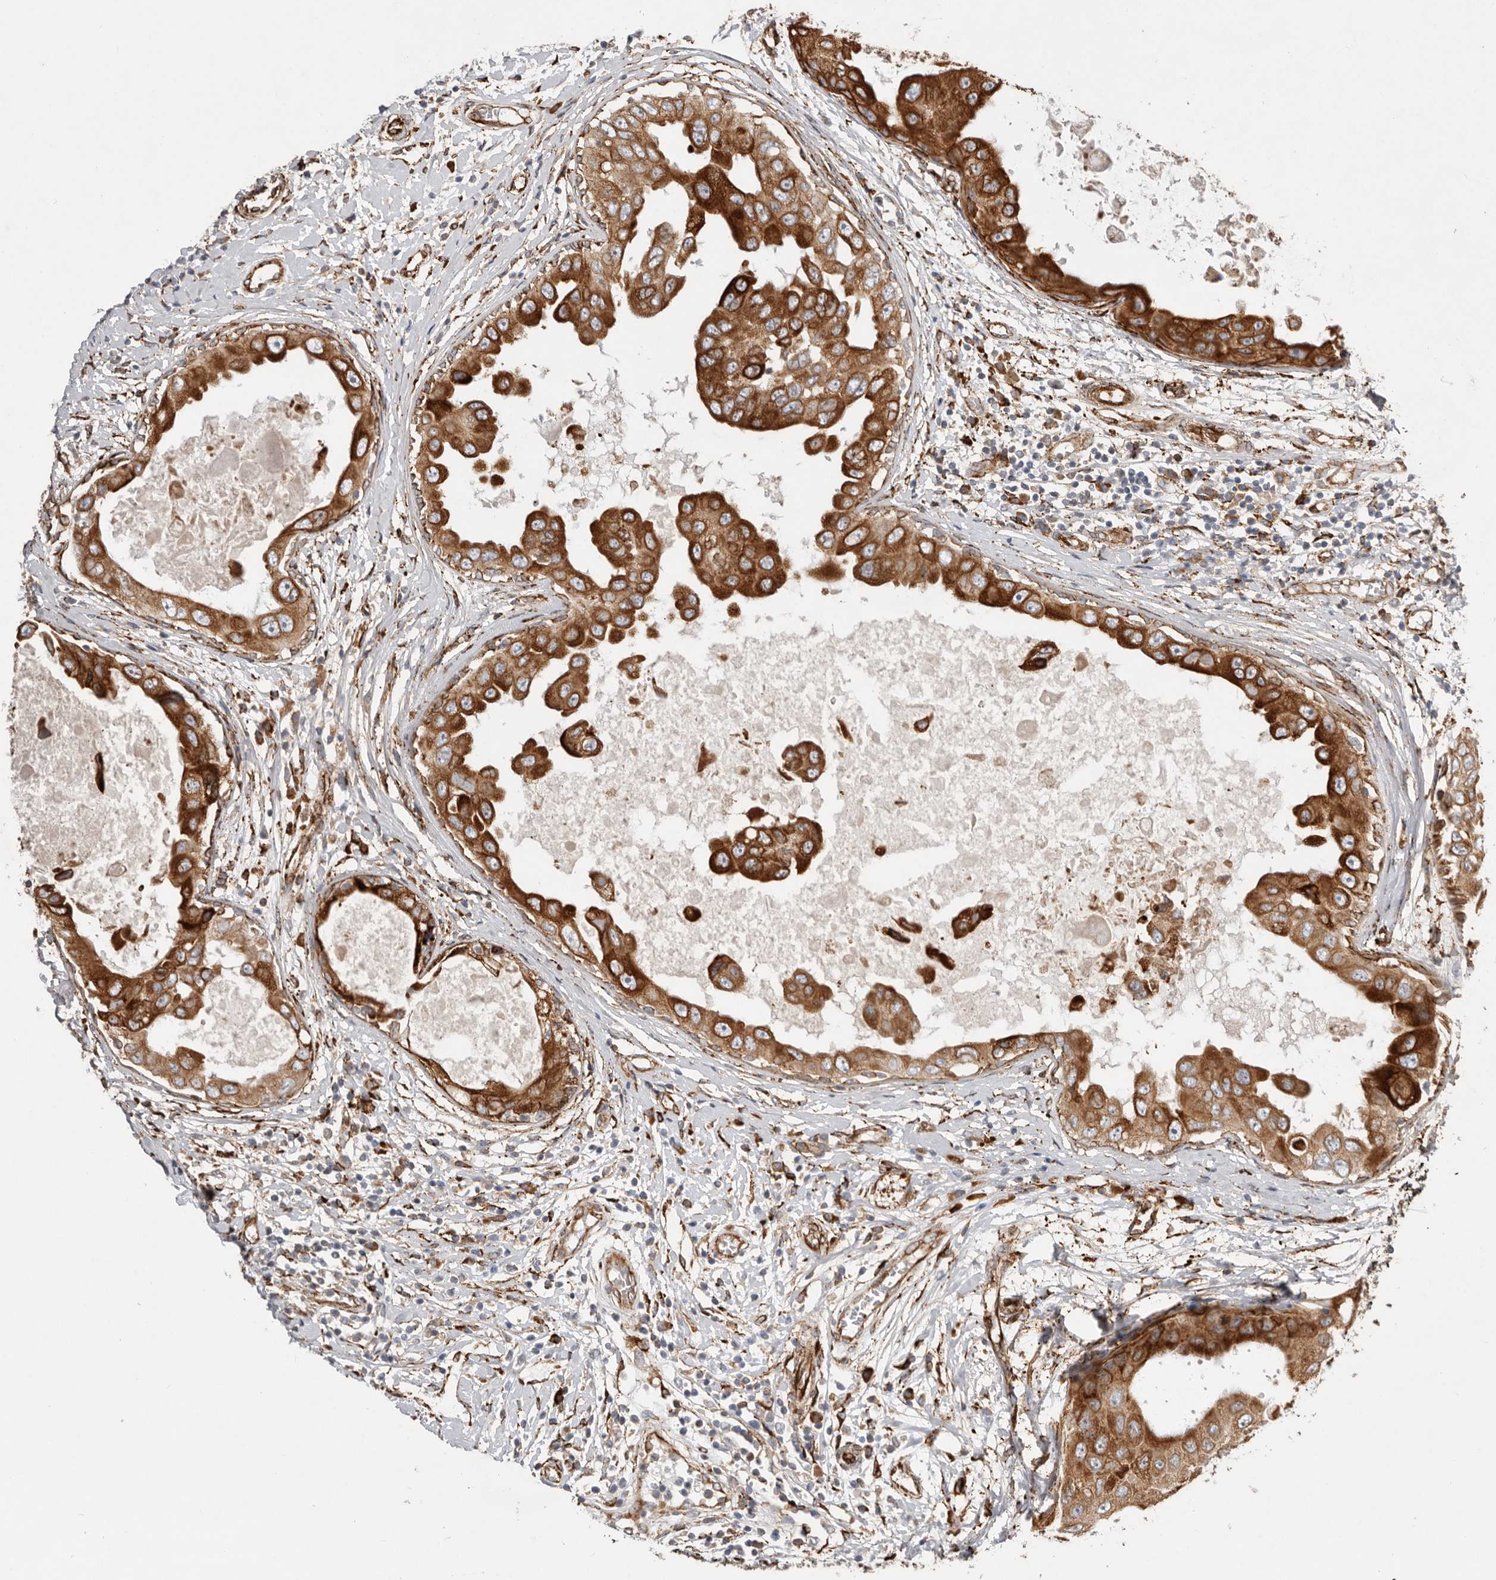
{"staining": {"intensity": "strong", "quantity": ">75%", "location": "cytoplasmic/membranous"}, "tissue": "breast cancer", "cell_type": "Tumor cells", "image_type": "cancer", "snomed": [{"axis": "morphology", "description": "Duct carcinoma"}, {"axis": "topography", "description": "Breast"}], "caption": "Protein analysis of breast intraductal carcinoma tissue reveals strong cytoplasmic/membranous positivity in about >75% of tumor cells. Immunohistochemistry (ihc) stains the protein of interest in brown and the nuclei are stained blue.", "gene": "WDTC1", "patient": {"sex": "female", "age": 27}}